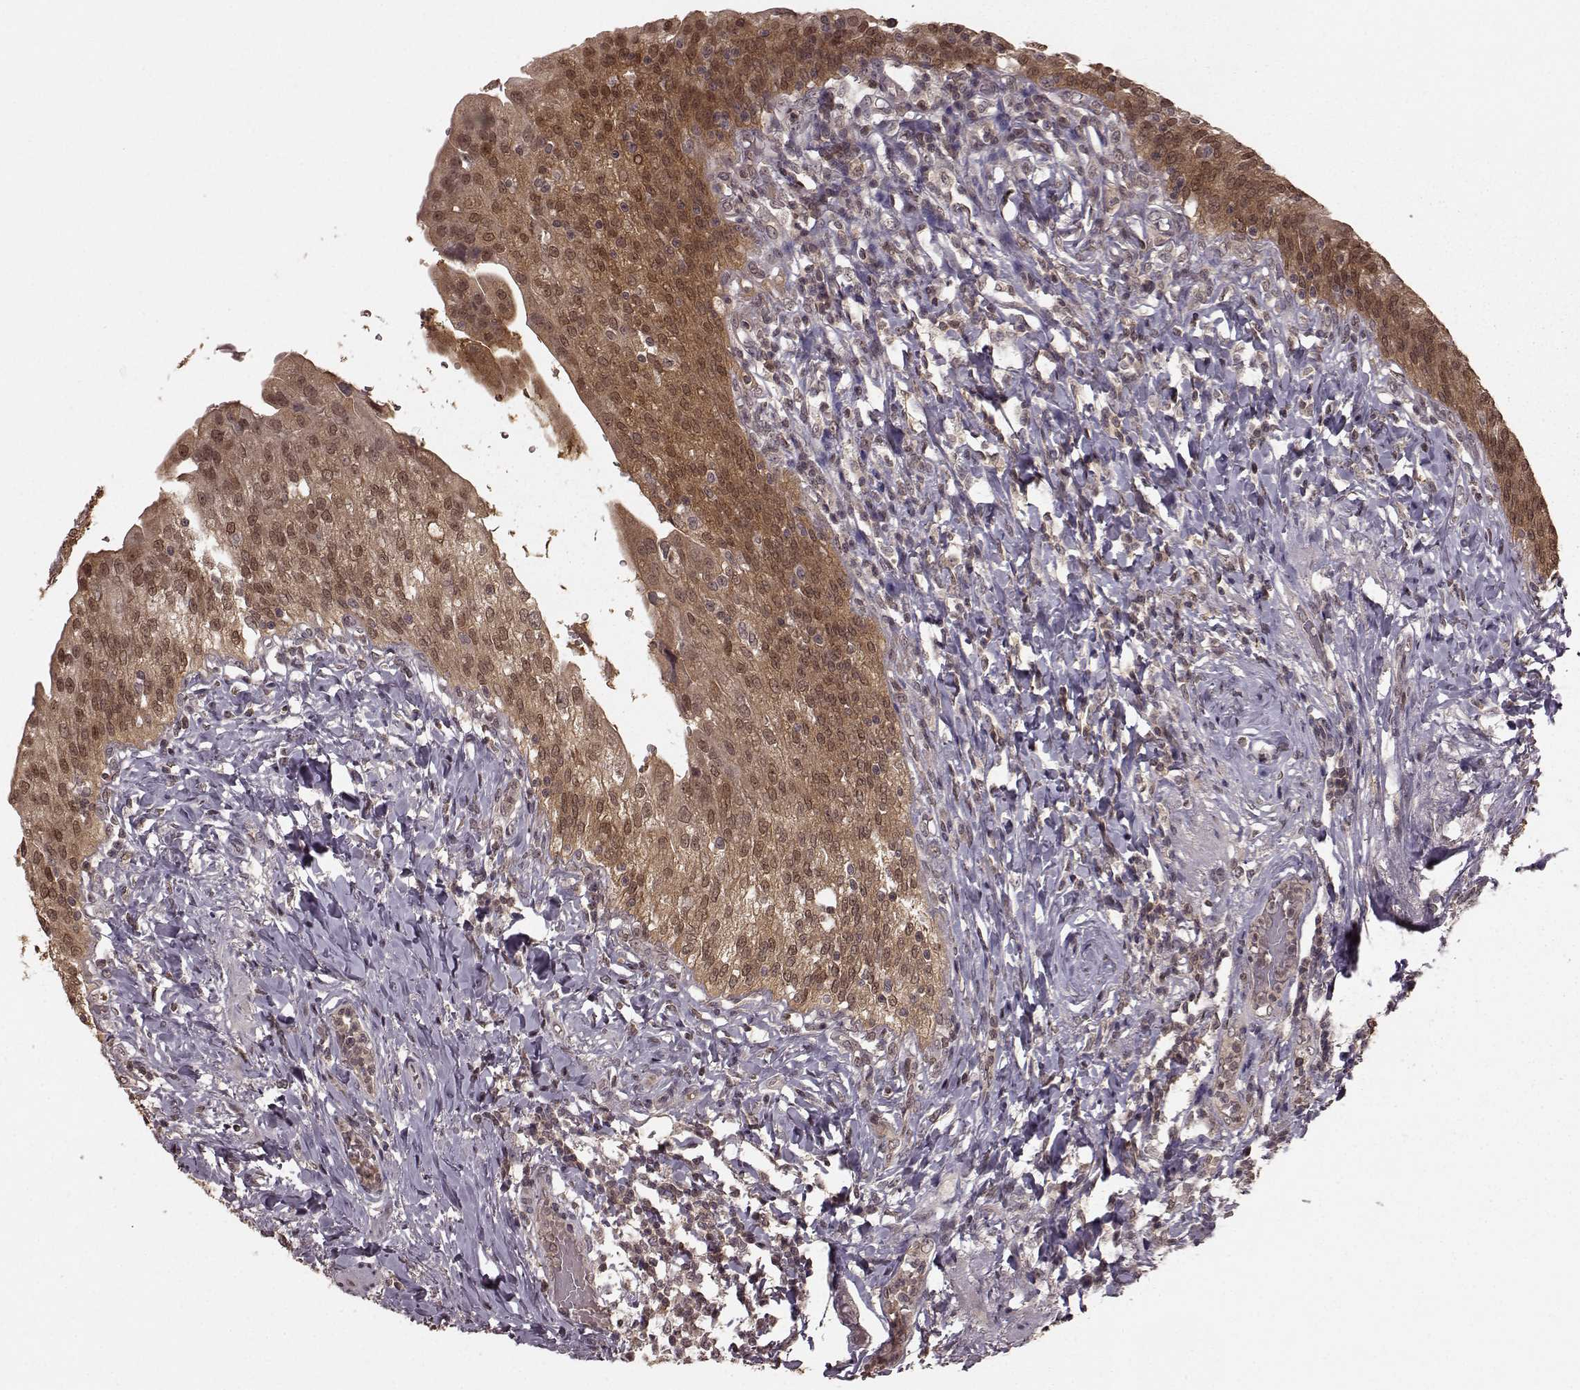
{"staining": {"intensity": "moderate", "quantity": ">75%", "location": "cytoplasmic/membranous,nuclear"}, "tissue": "urinary bladder", "cell_type": "Urothelial cells", "image_type": "normal", "snomed": [{"axis": "morphology", "description": "Normal tissue, NOS"}, {"axis": "morphology", "description": "Inflammation, NOS"}, {"axis": "topography", "description": "Urinary bladder"}], "caption": "DAB immunohistochemical staining of benign human urinary bladder shows moderate cytoplasmic/membranous,nuclear protein expression in about >75% of urothelial cells. The protein of interest is shown in brown color, while the nuclei are stained blue.", "gene": "GSS", "patient": {"sex": "male", "age": 64}}